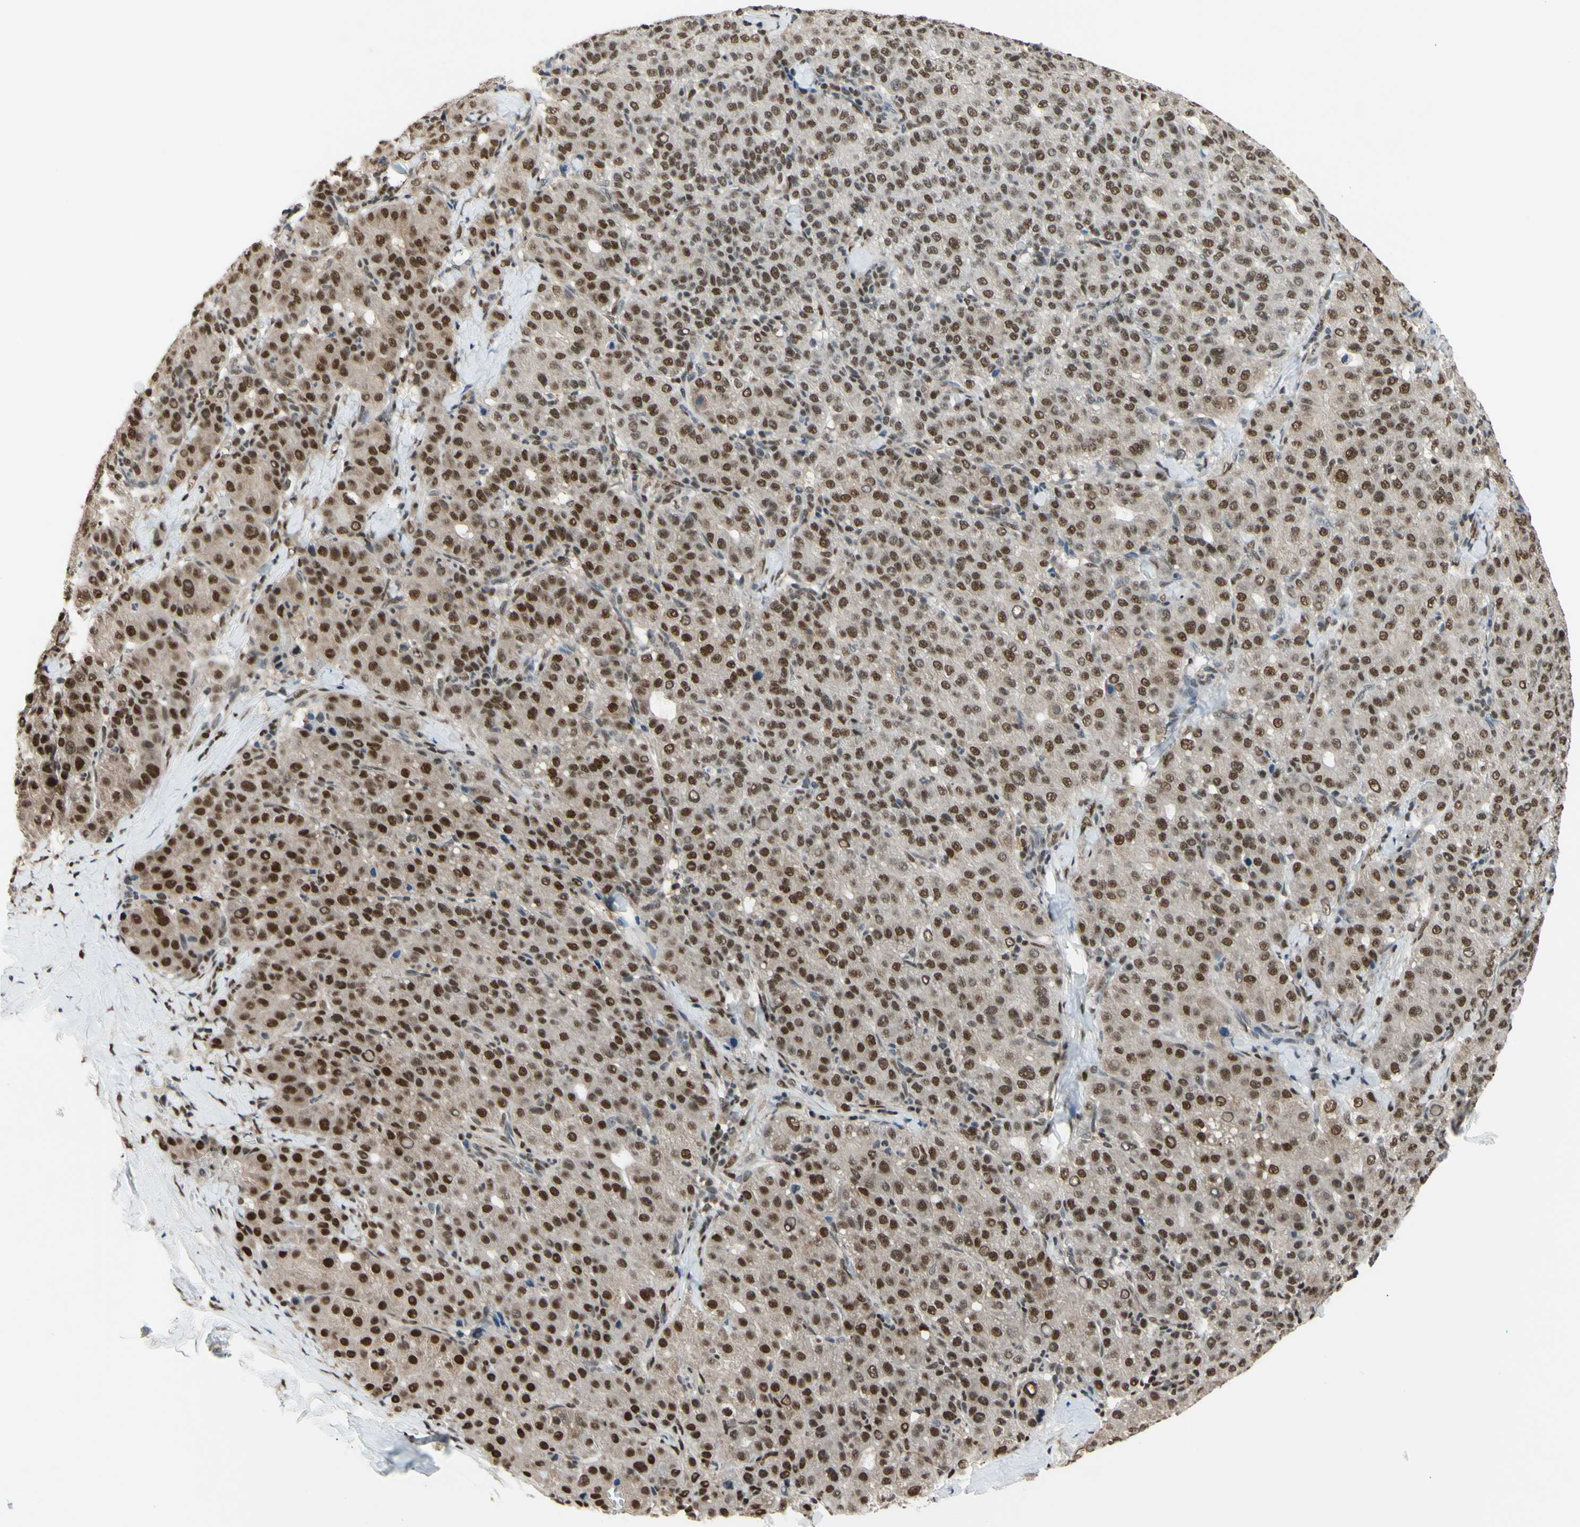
{"staining": {"intensity": "moderate", "quantity": ">75%", "location": "cytoplasmic/membranous,nuclear"}, "tissue": "liver cancer", "cell_type": "Tumor cells", "image_type": "cancer", "snomed": [{"axis": "morphology", "description": "Carcinoma, Hepatocellular, NOS"}, {"axis": "topography", "description": "Liver"}], "caption": "Liver cancer stained with a protein marker shows moderate staining in tumor cells.", "gene": "FKBP5", "patient": {"sex": "male", "age": 65}}